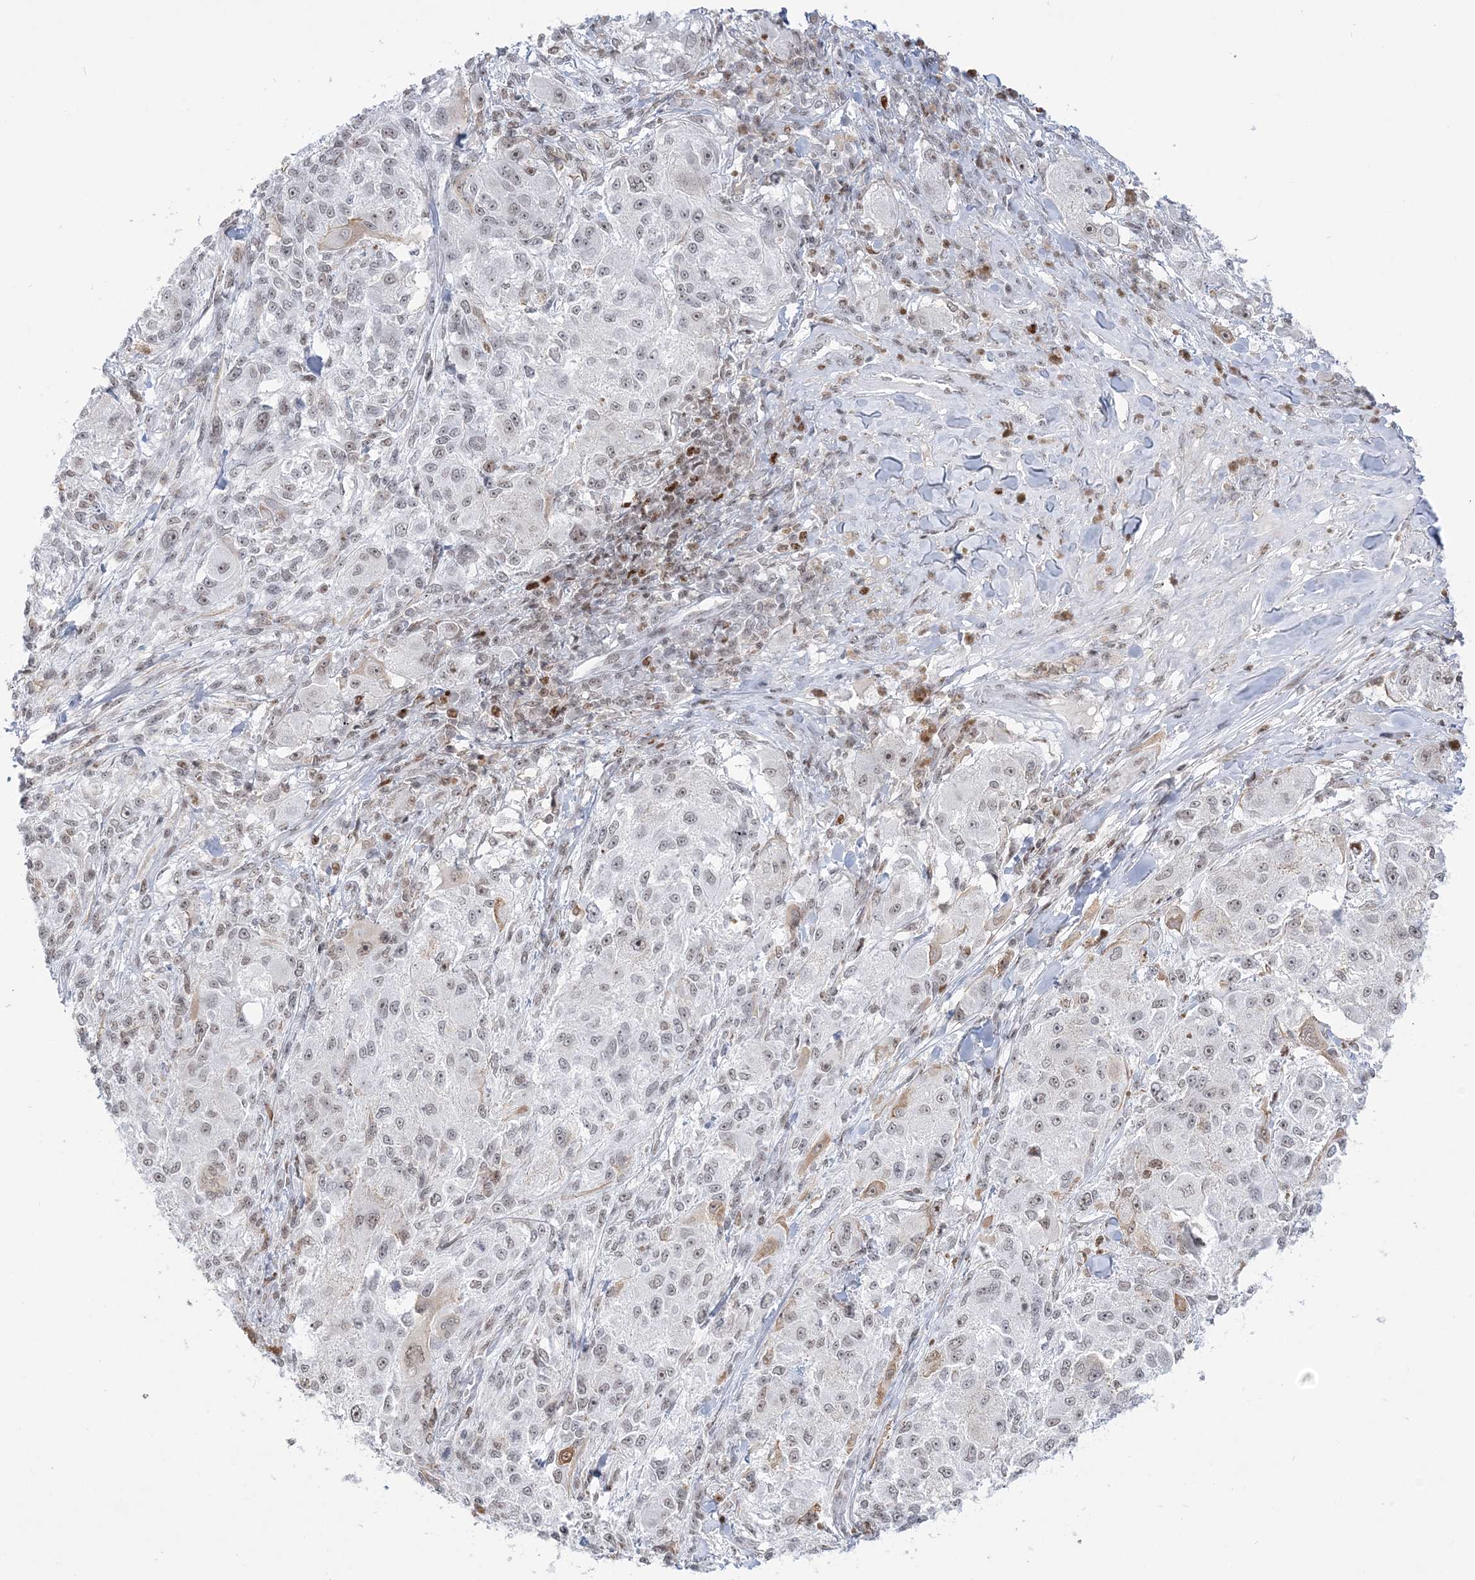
{"staining": {"intensity": "negative", "quantity": "none", "location": "none"}, "tissue": "melanoma", "cell_type": "Tumor cells", "image_type": "cancer", "snomed": [{"axis": "morphology", "description": "Necrosis, NOS"}, {"axis": "morphology", "description": "Malignant melanoma, NOS"}, {"axis": "topography", "description": "Skin"}], "caption": "Immunohistochemistry of human malignant melanoma displays no expression in tumor cells.", "gene": "DDX21", "patient": {"sex": "female", "age": 87}}